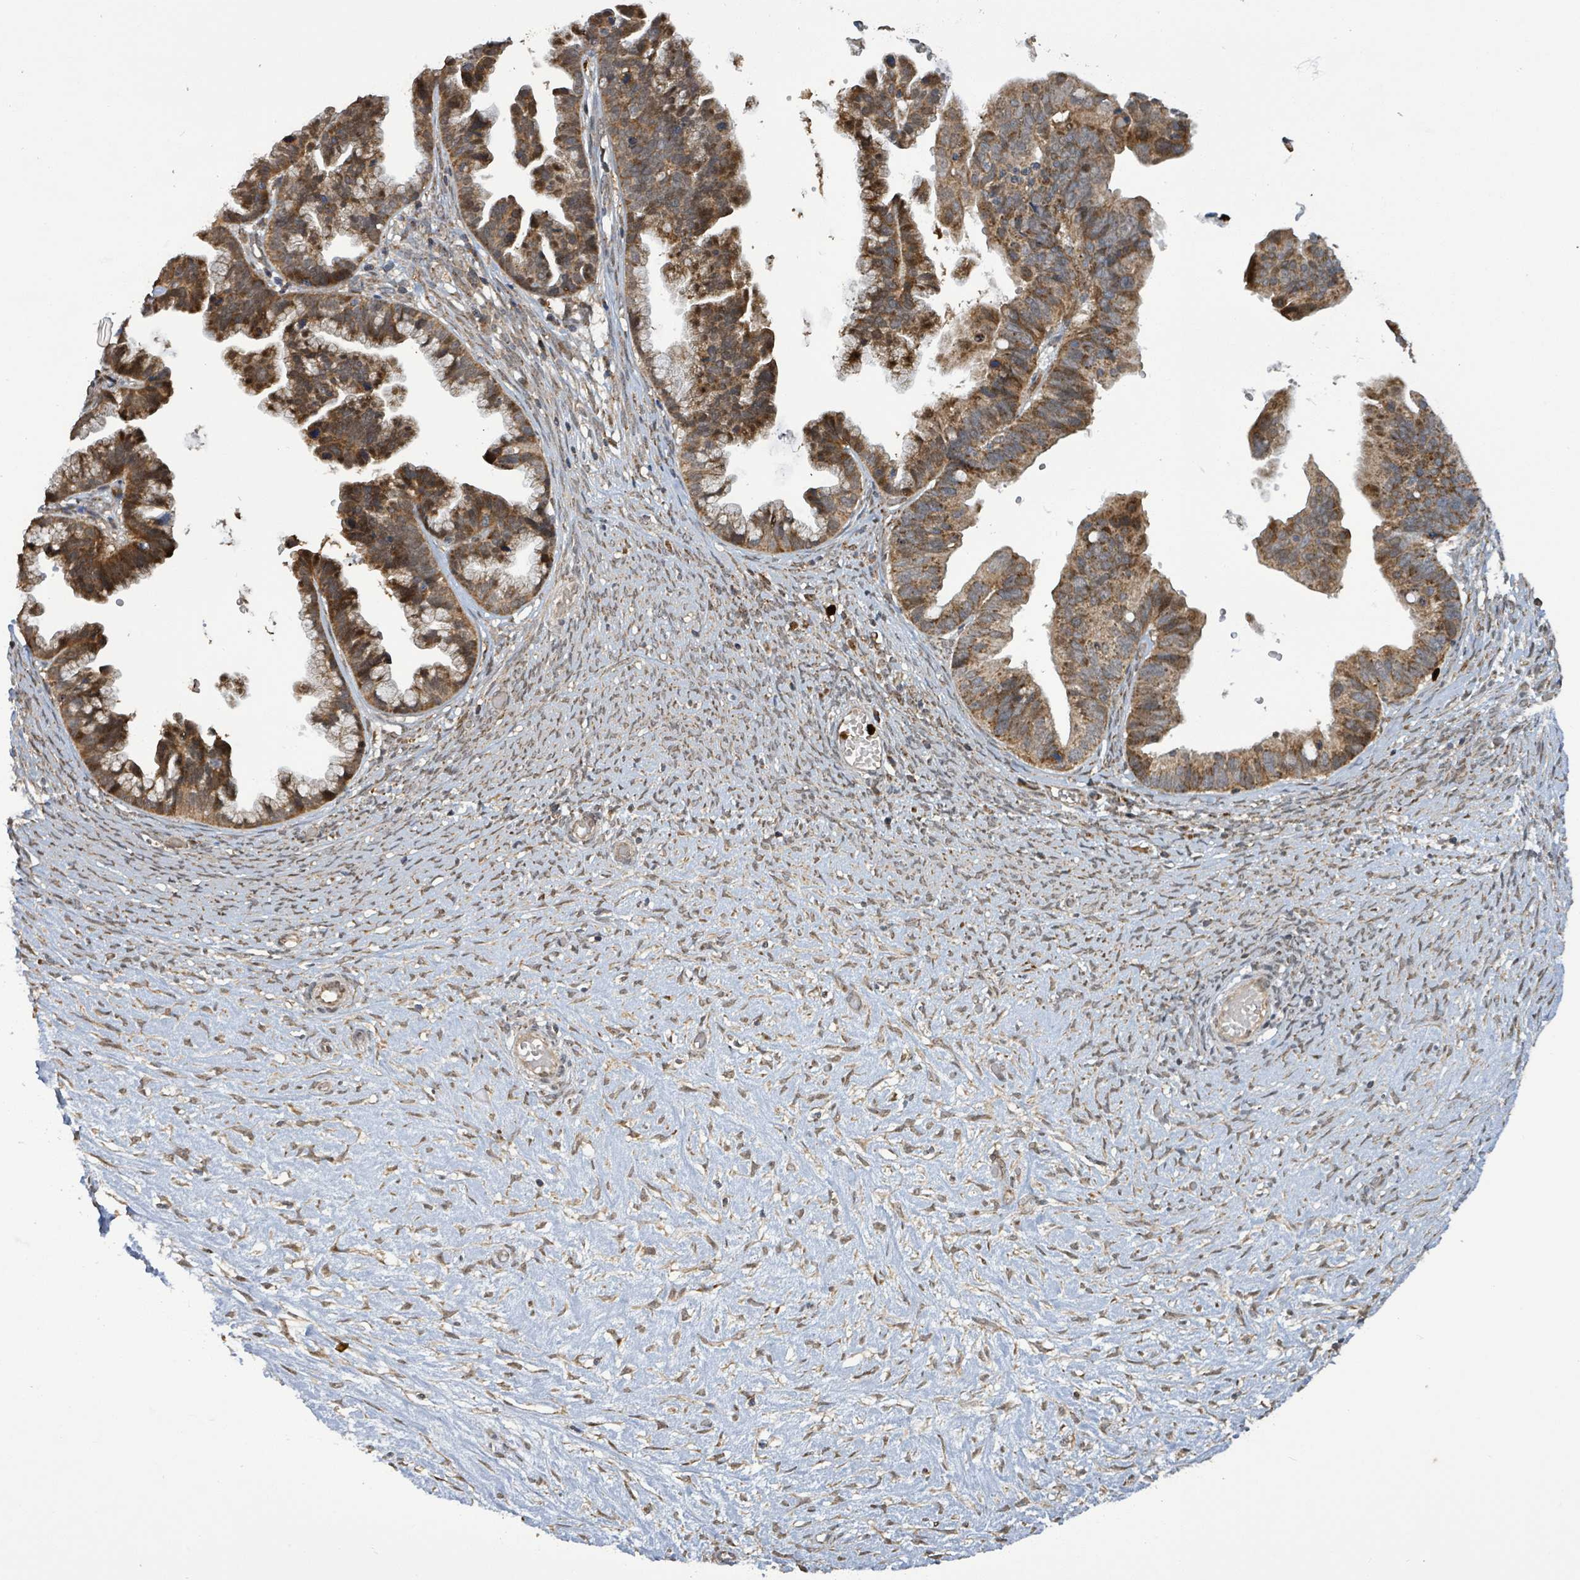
{"staining": {"intensity": "moderate", "quantity": ">75%", "location": "cytoplasmic/membranous,nuclear"}, "tissue": "ovarian cancer", "cell_type": "Tumor cells", "image_type": "cancer", "snomed": [{"axis": "morphology", "description": "Cystadenocarcinoma, serous, NOS"}, {"axis": "topography", "description": "Ovary"}], "caption": "Immunohistochemical staining of human ovarian cancer shows medium levels of moderate cytoplasmic/membranous and nuclear staining in about >75% of tumor cells.", "gene": "COQ6", "patient": {"sex": "female", "age": 56}}